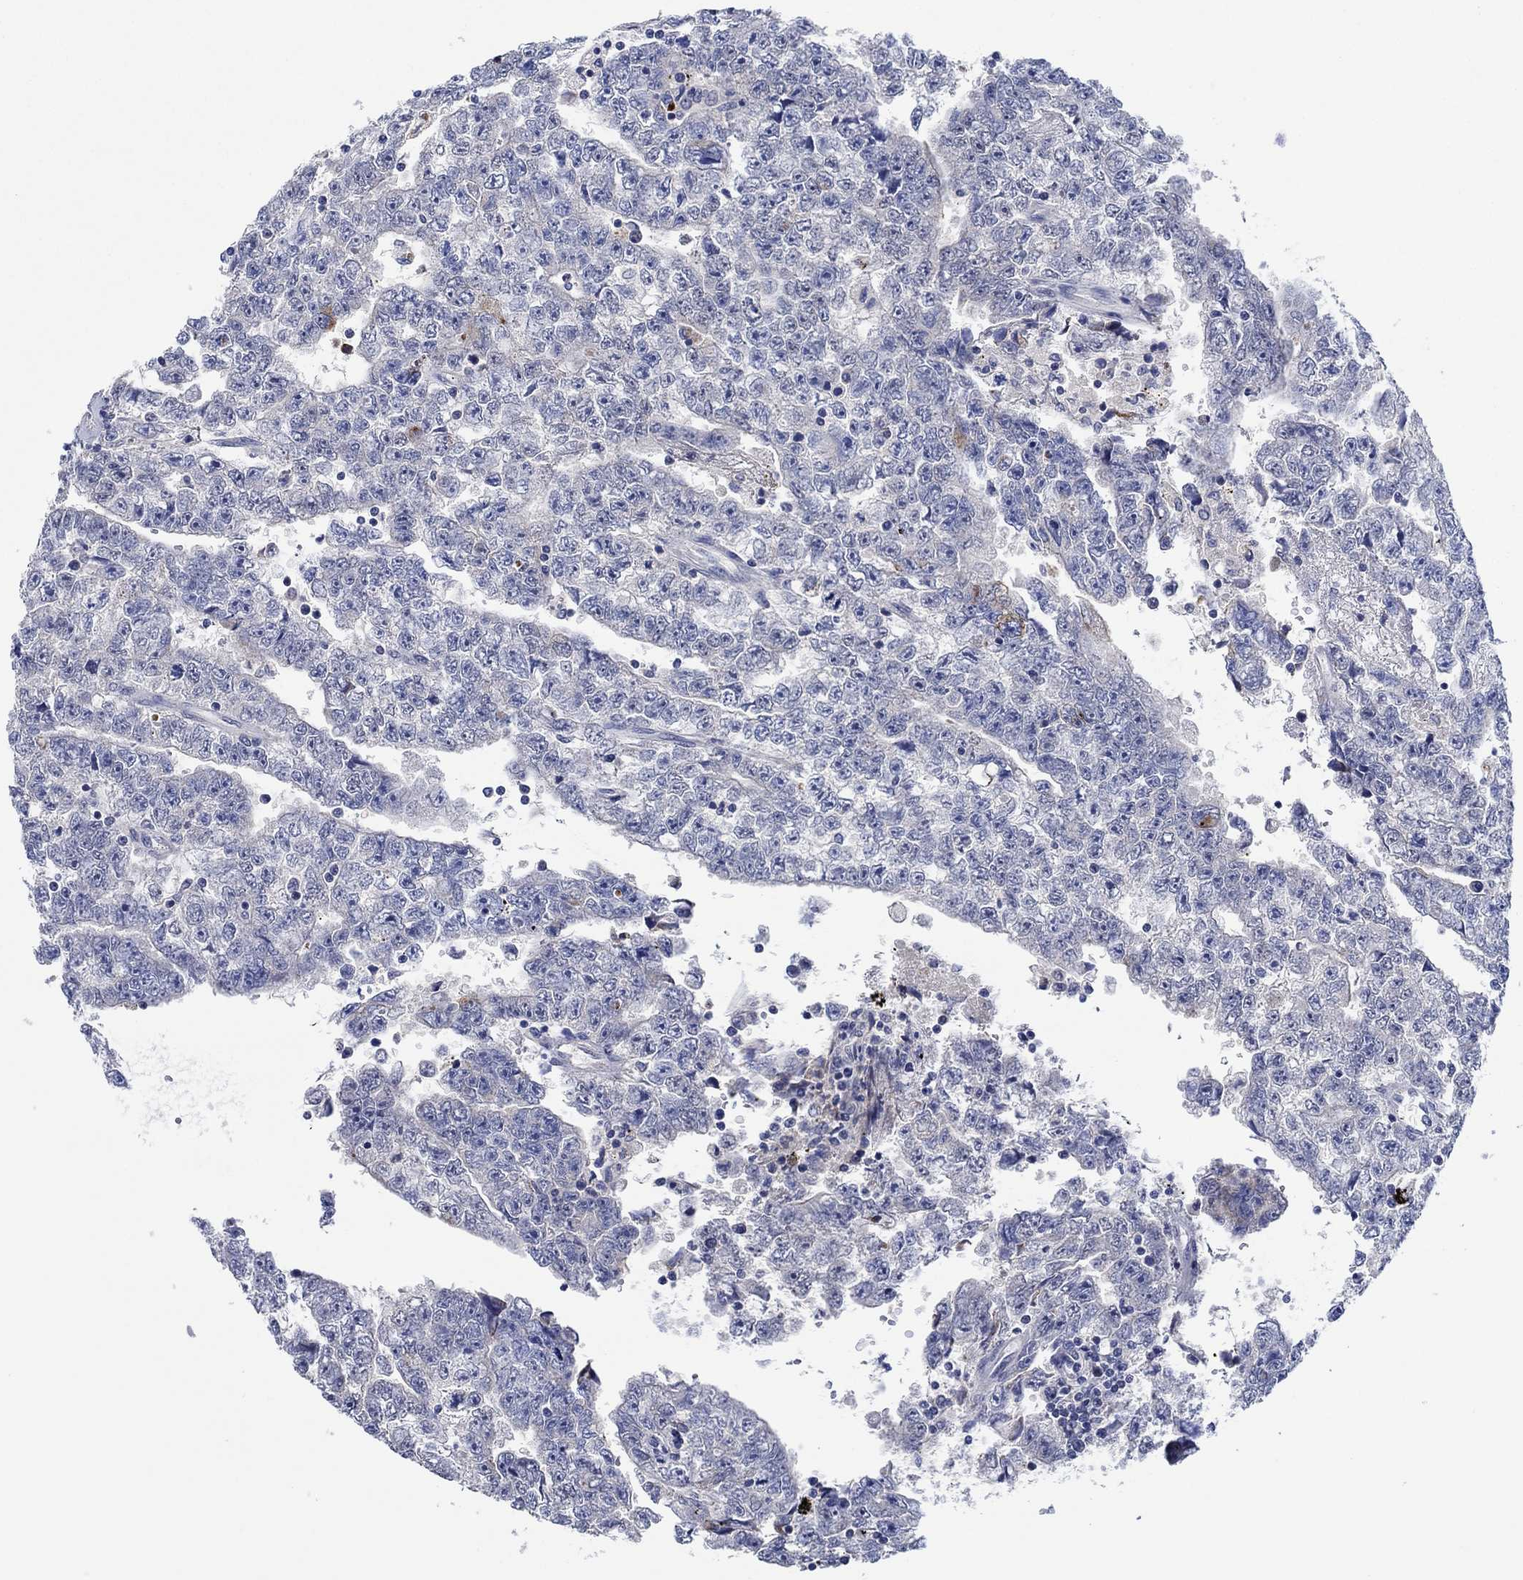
{"staining": {"intensity": "weak", "quantity": "<25%", "location": "cytoplasmic/membranous"}, "tissue": "testis cancer", "cell_type": "Tumor cells", "image_type": "cancer", "snomed": [{"axis": "morphology", "description": "Carcinoma, Embryonal, NOS"}, {"axis": "topography", "description": "Testis"}], "caption": "This is an immunohistochemistry (IHC) micrograph of human embryonal carcinoma (testis). There is no staining in tumor cells.", "gene": "PRRT3", "patient": {"sex": "male", "age": 25}}